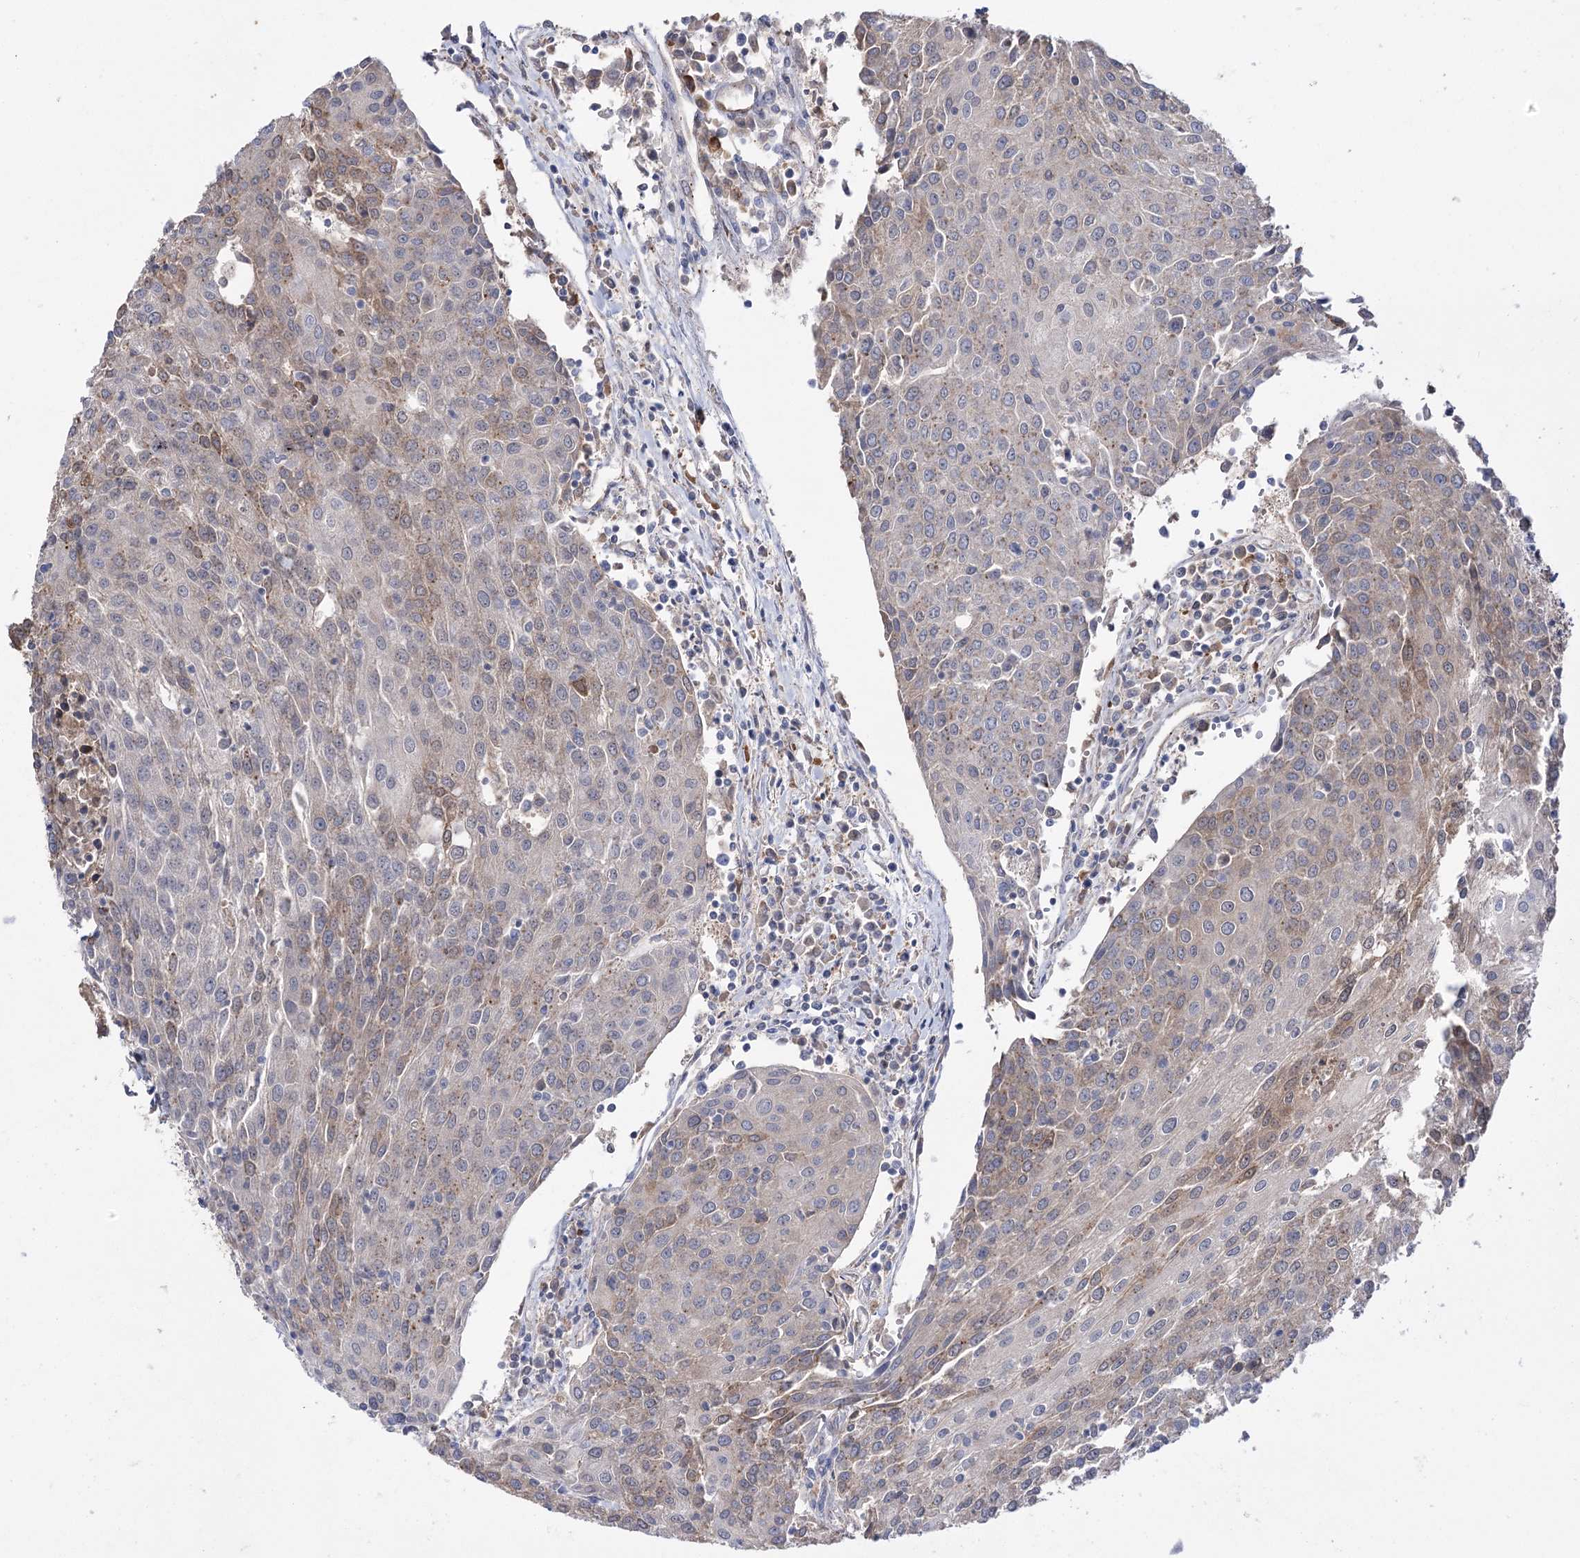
{"staining": {"intensity": "moderate", "quantity": "25%-75%", "location": "cytoplasmic/membranous"}, "tissue": "urothelial cancer", "cell_type": "Tumor cells", "image_type": "cancer", "snomed": [{"axis": "morphology", "description": "Urothelial carcinoma, High grade"}, {"axis": "topography", "description": "Urinary bladder"}], "caption": "Urothelial cancer stained with a protein marker displays moderate staining in tumor cells.", "gene": "PTER", "patient": {"sex": "female", "age": 85}}